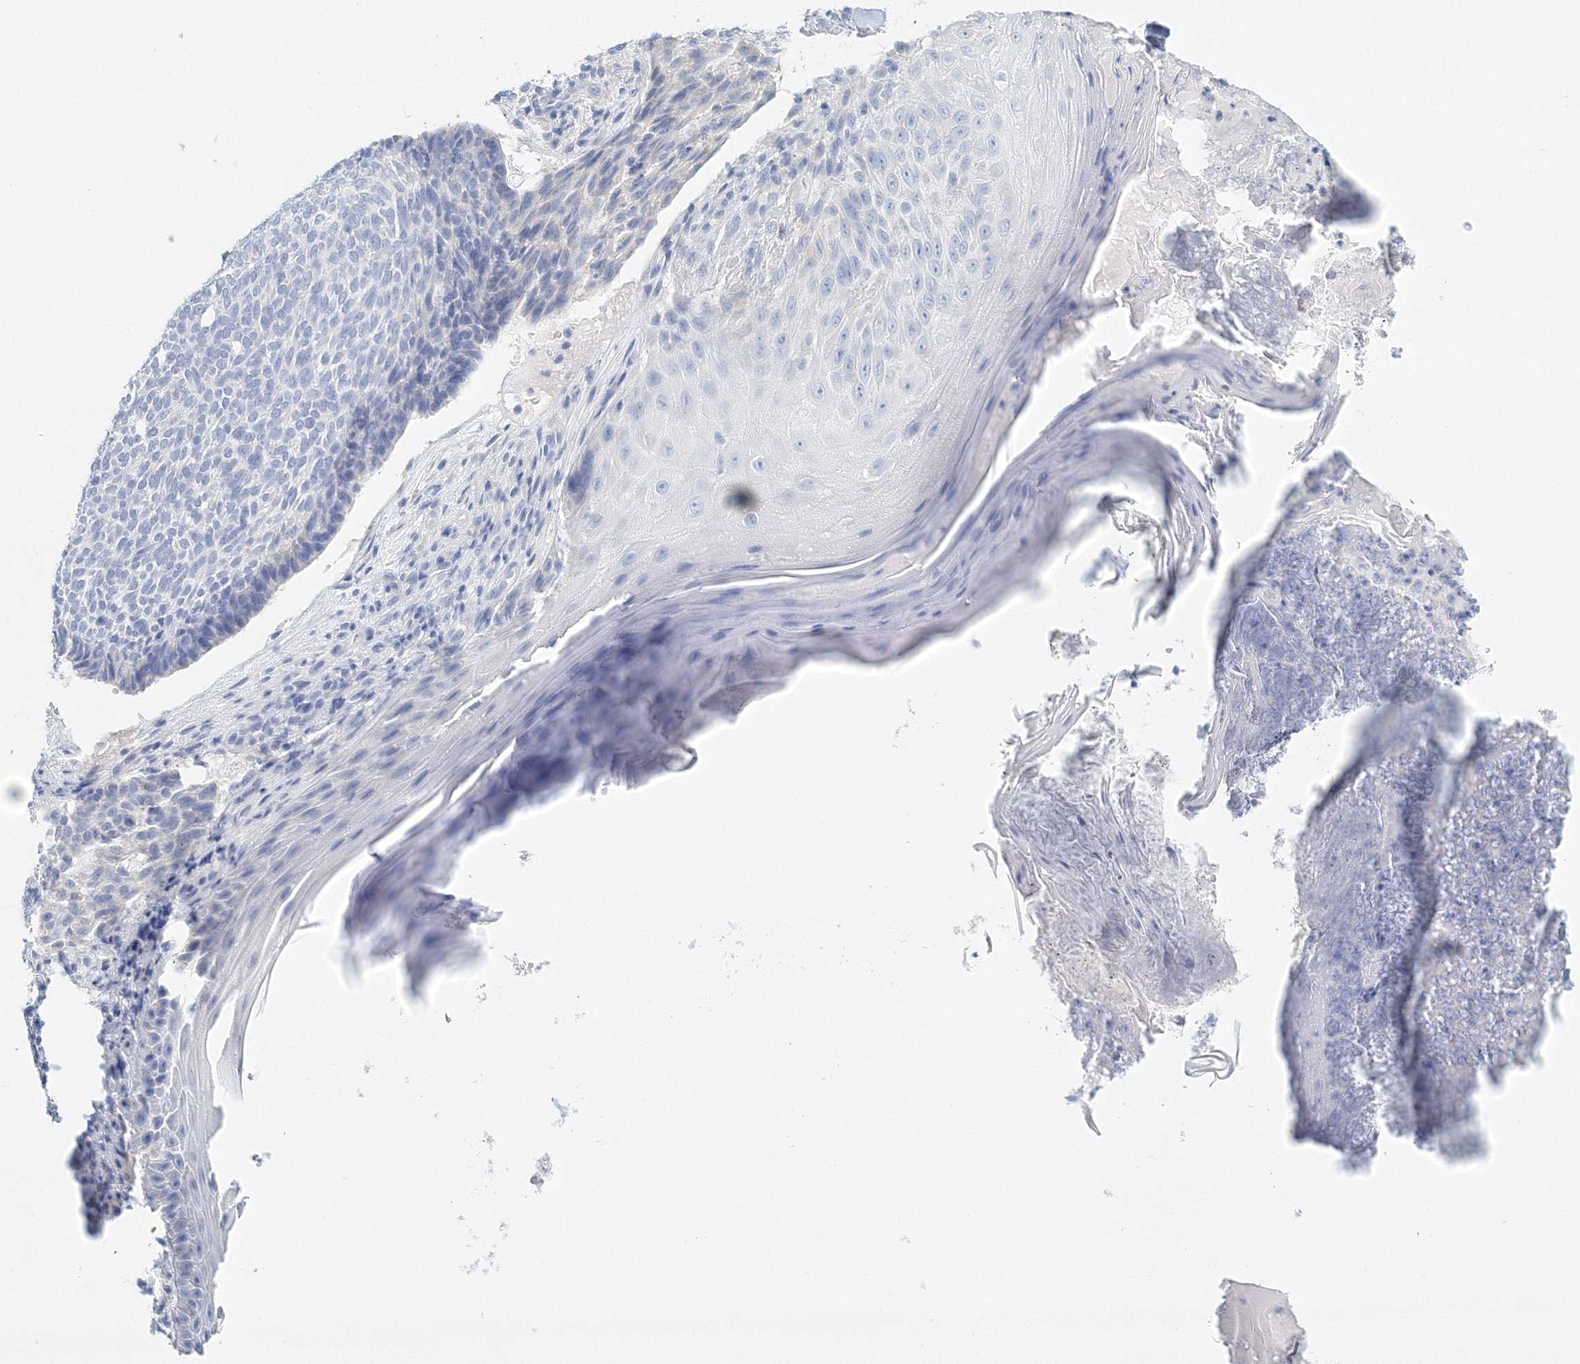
{"staining": {"intensity": "negative", "quantity": "none", "location": "none"}, "tissue": "skin cancer", "cell_type": "Tumor cells", "image_type": "cancer", "snomed": [{"axis": "morphology", "description": "Normal tissue, NOS"}, {"axis": "morphology", "description": "Basal cell carcinoma"}, {"axis": "topography", "description": "Skin"}], "caption": "Protein analysis of skin cancer (basal cell carcinoma) displays no significant staining in tumor cells.", "gene": "VSIG1", "patient": {"sex": "male", "age": 50}}